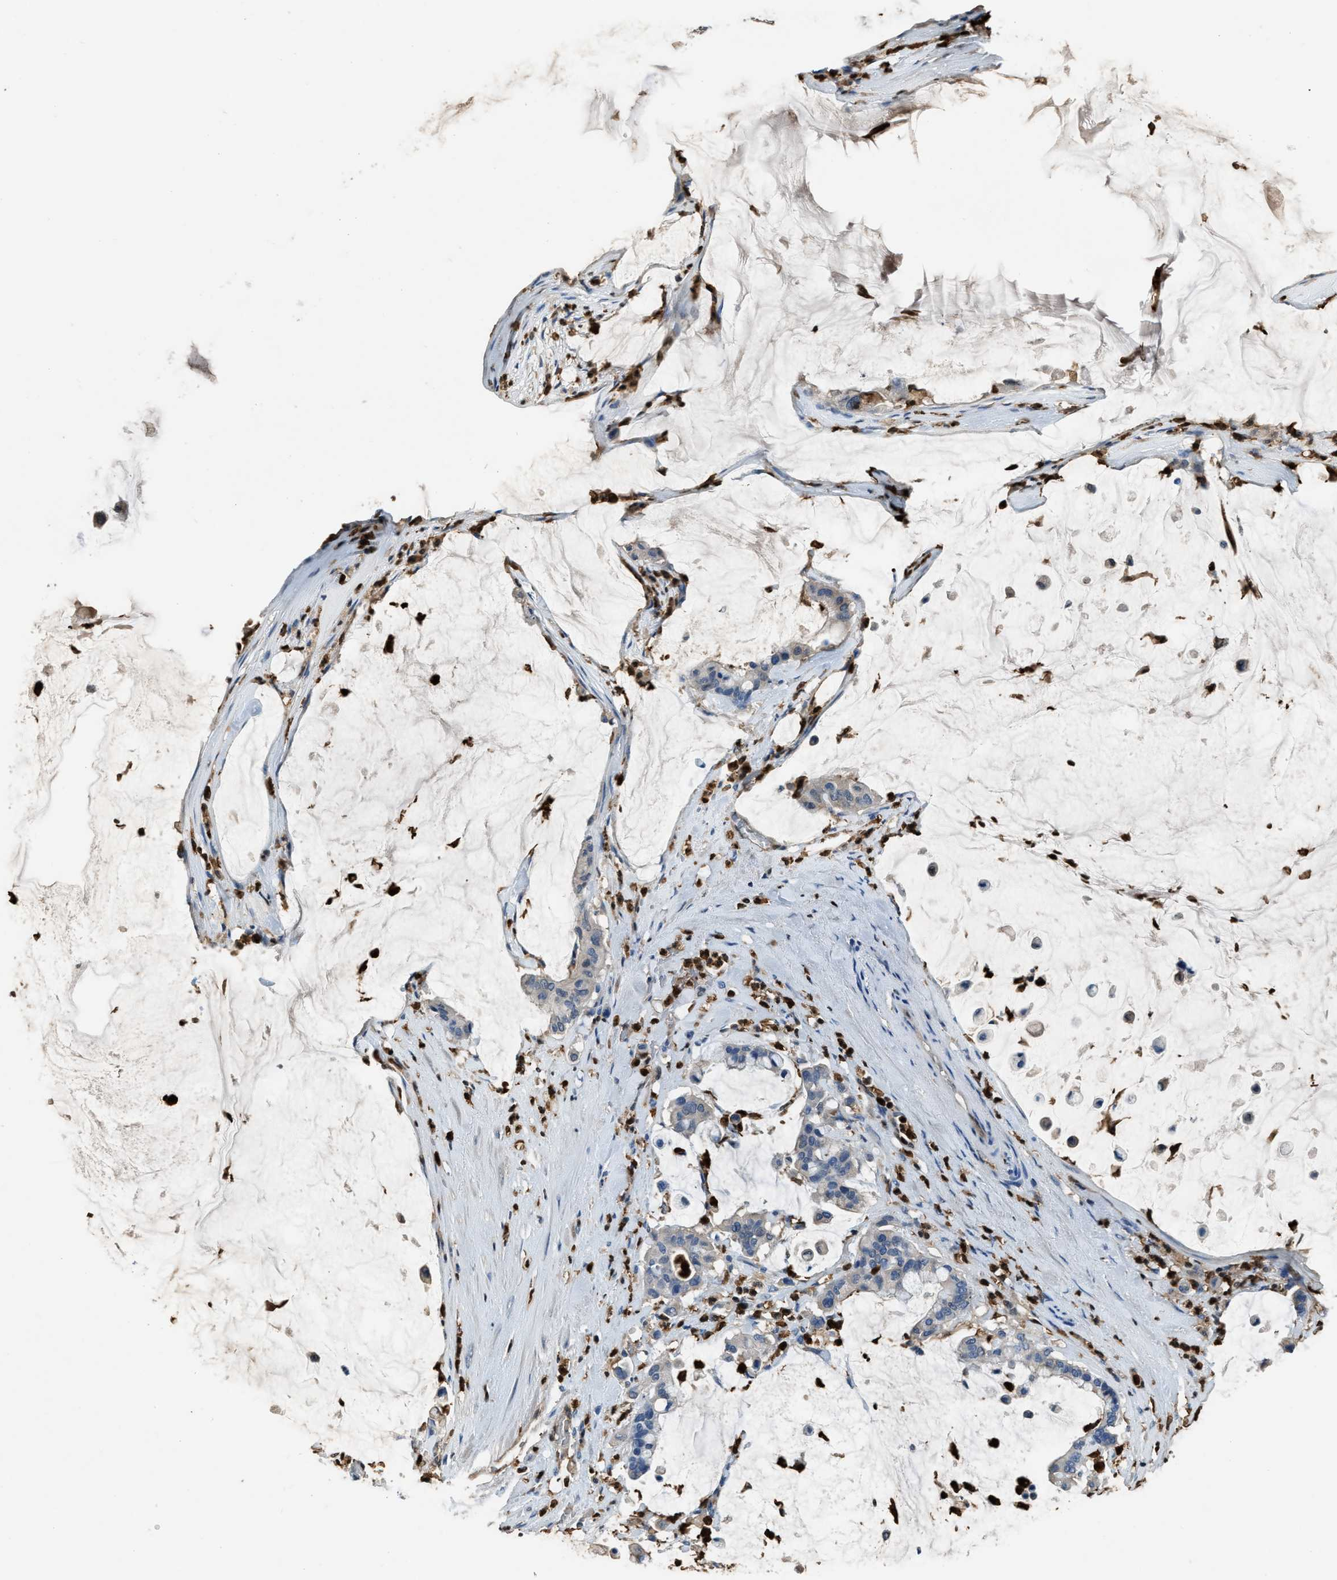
{"staining": {"intensity": "negative", "quantity": "none", "location": "none"}, "tissue": "pancreatic cancer", "cell_type": "Tumor cells", "image_type": "cancer", "snomed": [{"axis": "morphology", "description": "Adenocarcinoma, NOS"}, {"axis": "topography", "description": "Pancreas"}], "caption": "High magnification brightfield microscopy of pancreatic cancer (adenocarcinoma) stained with DAB (brown) and counterstained with hematoxylin (blue): tumor cells show no significant positivity. The staining was performed using DAB (3,3'-diaminobenzidine) to visualize the protein expression in brown, while the nuclei were stained in blue with hematoxylin (Magnification: 20x).", "gene": "ARHGDIB", "patient": {"sex": "male", "age": 41}}